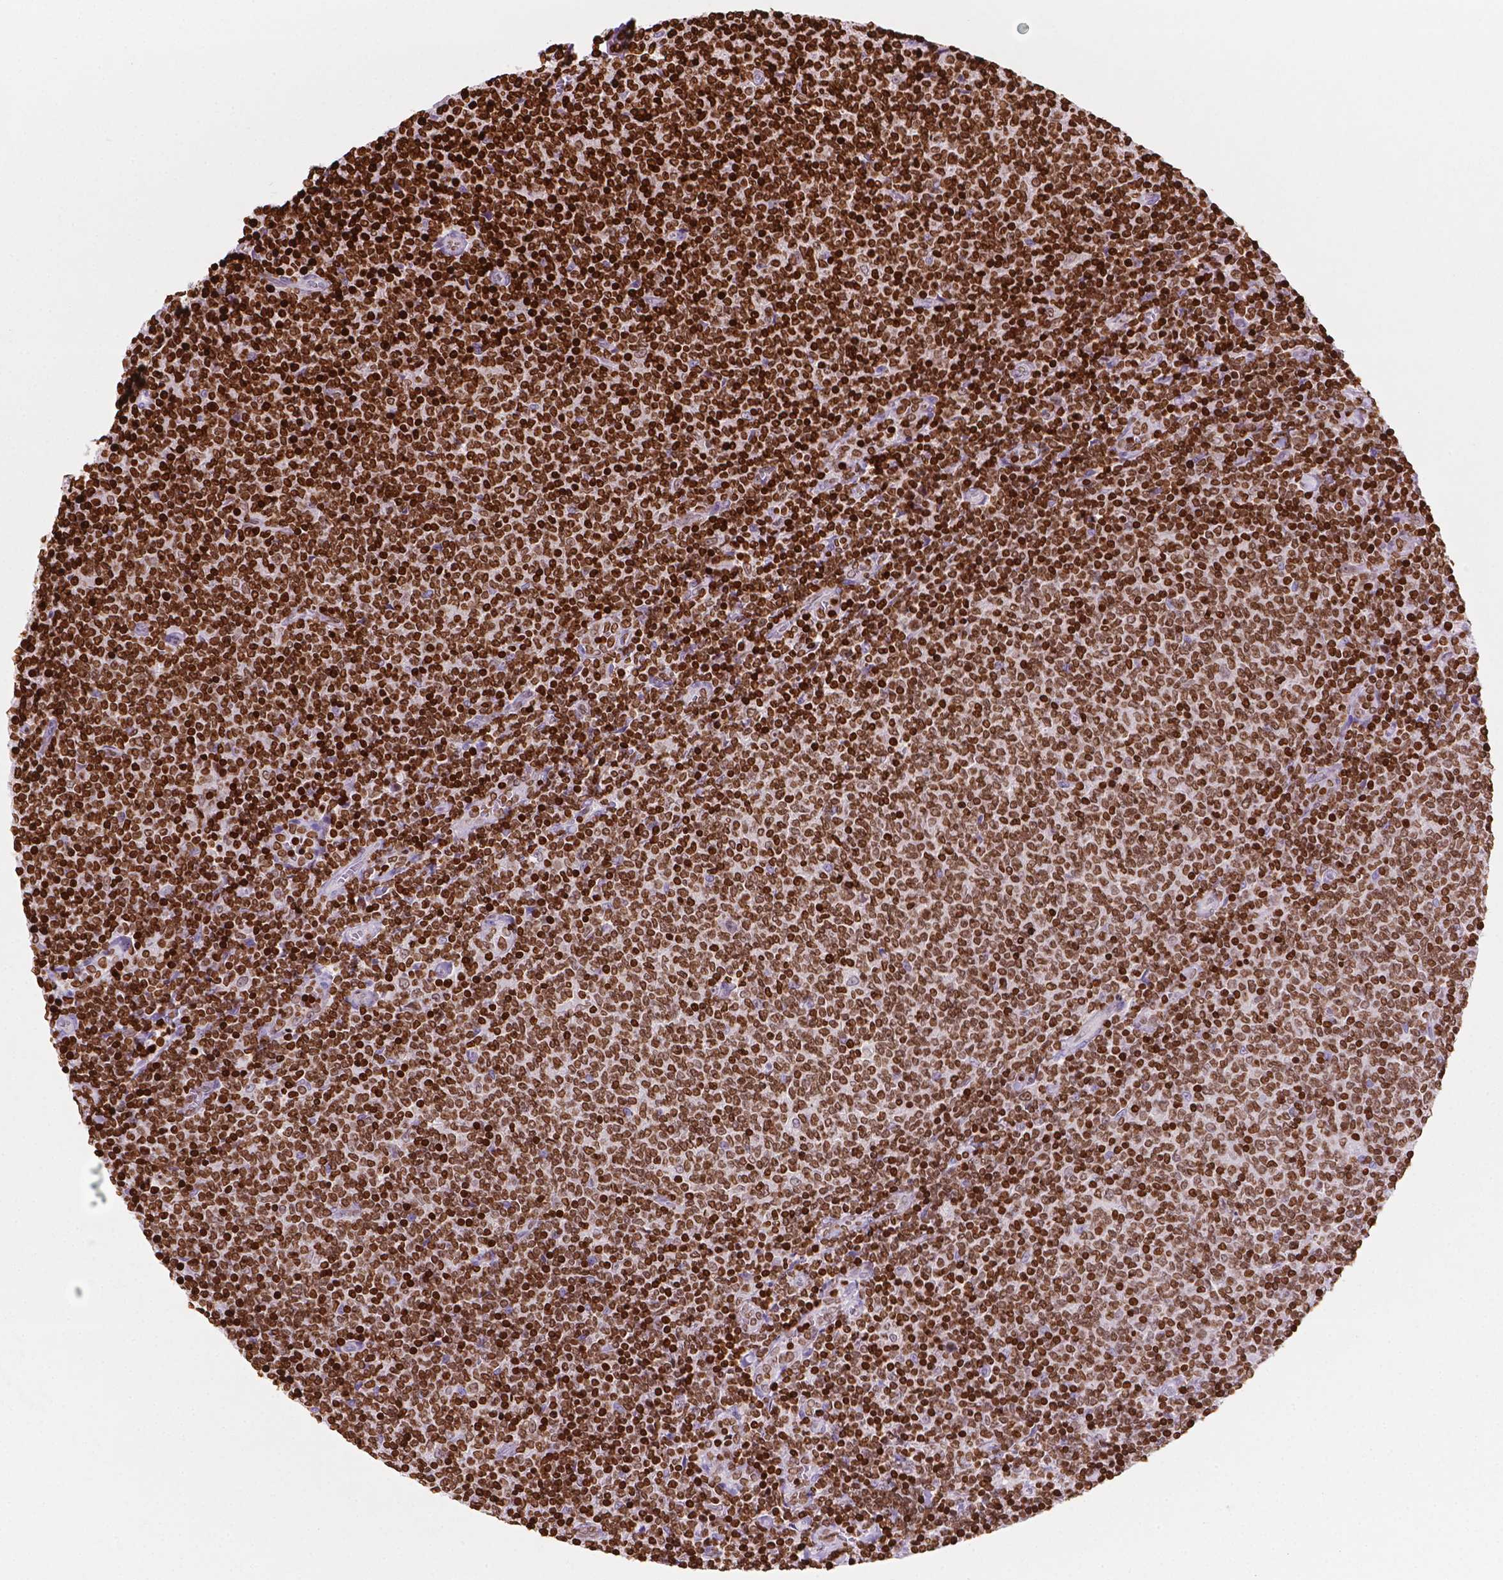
{"staining": {"intensity": "strong", "quantity": ">75%", "location": "nuclear"}, "tissue": "lymphoma", "cell_type": "Tumor cells", "image_type": "cancer", "snomed": [{"axis": "morphology", "description": "Malignant lymphoma, non-Hodgkin's type, Low grade"}, {"axis": "topography", "description": "Lymph node"}], "caption": "Lymphoma tissue demonstrates strong nuclear staining in approximately >75% of tumor cells, visualized by immunohistochemistry. (Stains: DAB in brown, nuclei in blue, Microscopy: brightfield microscopy at high magnification).", "gene": "CBY3", "patient": {"sex": "male", "age": 52}}